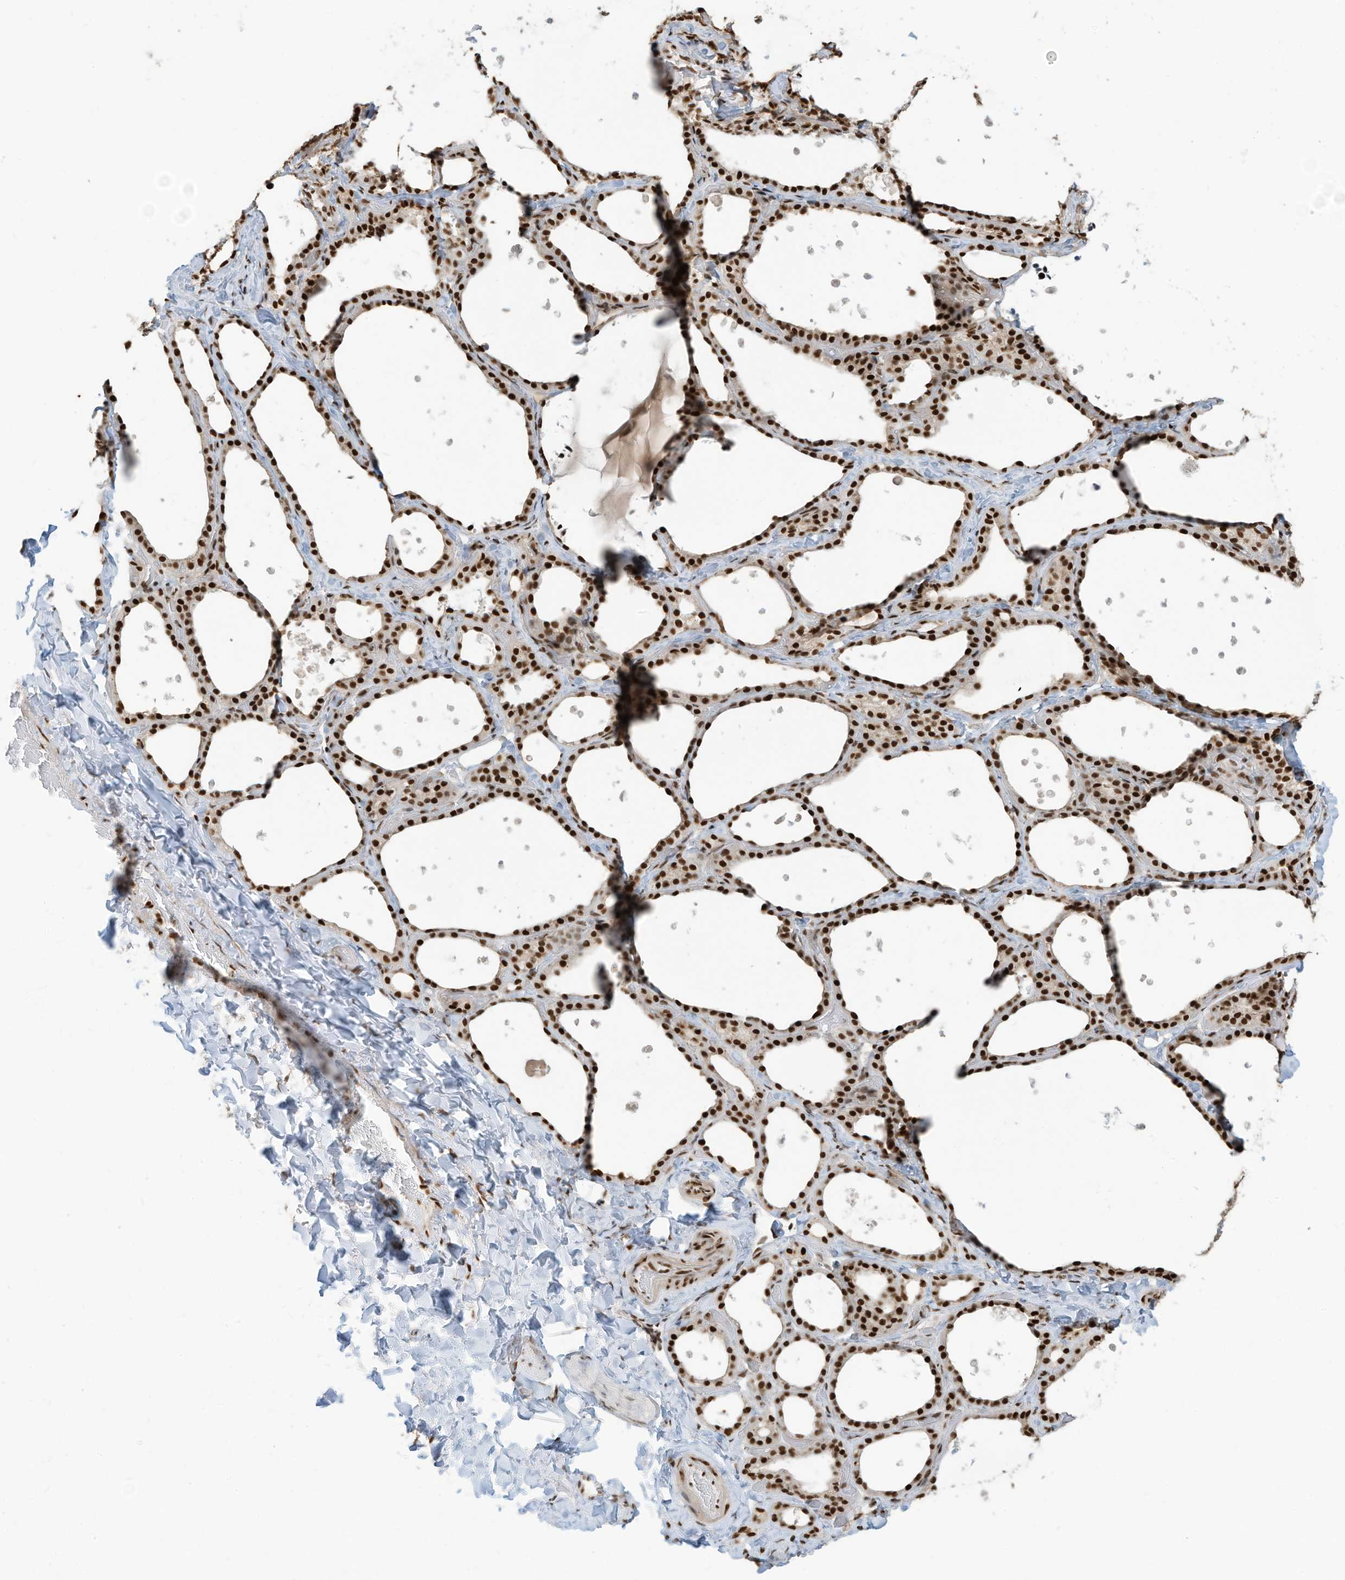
{"staining": {"intensity": "strong", "quantity": ">75%", "location": "nuclear"}, "tissue": "thyroid gland", "cell_type": "Glandular cells", "image_type": "normal", "snomed": [{"axis": "morphology", "description": "Normal tissue, NOS"}, {"axis": "topography", "description": "Thyroid gland"}], "caption": "Immunohistochemical staining of normal thyroid gland exhibits >75% levels of strong nuclear protein staining in approximately >75% of glandular cells. (IHC, brightfield microscopy, high magnification).", "gene": "SAMD15", "patient": {"sex": "female", "age": 44}}